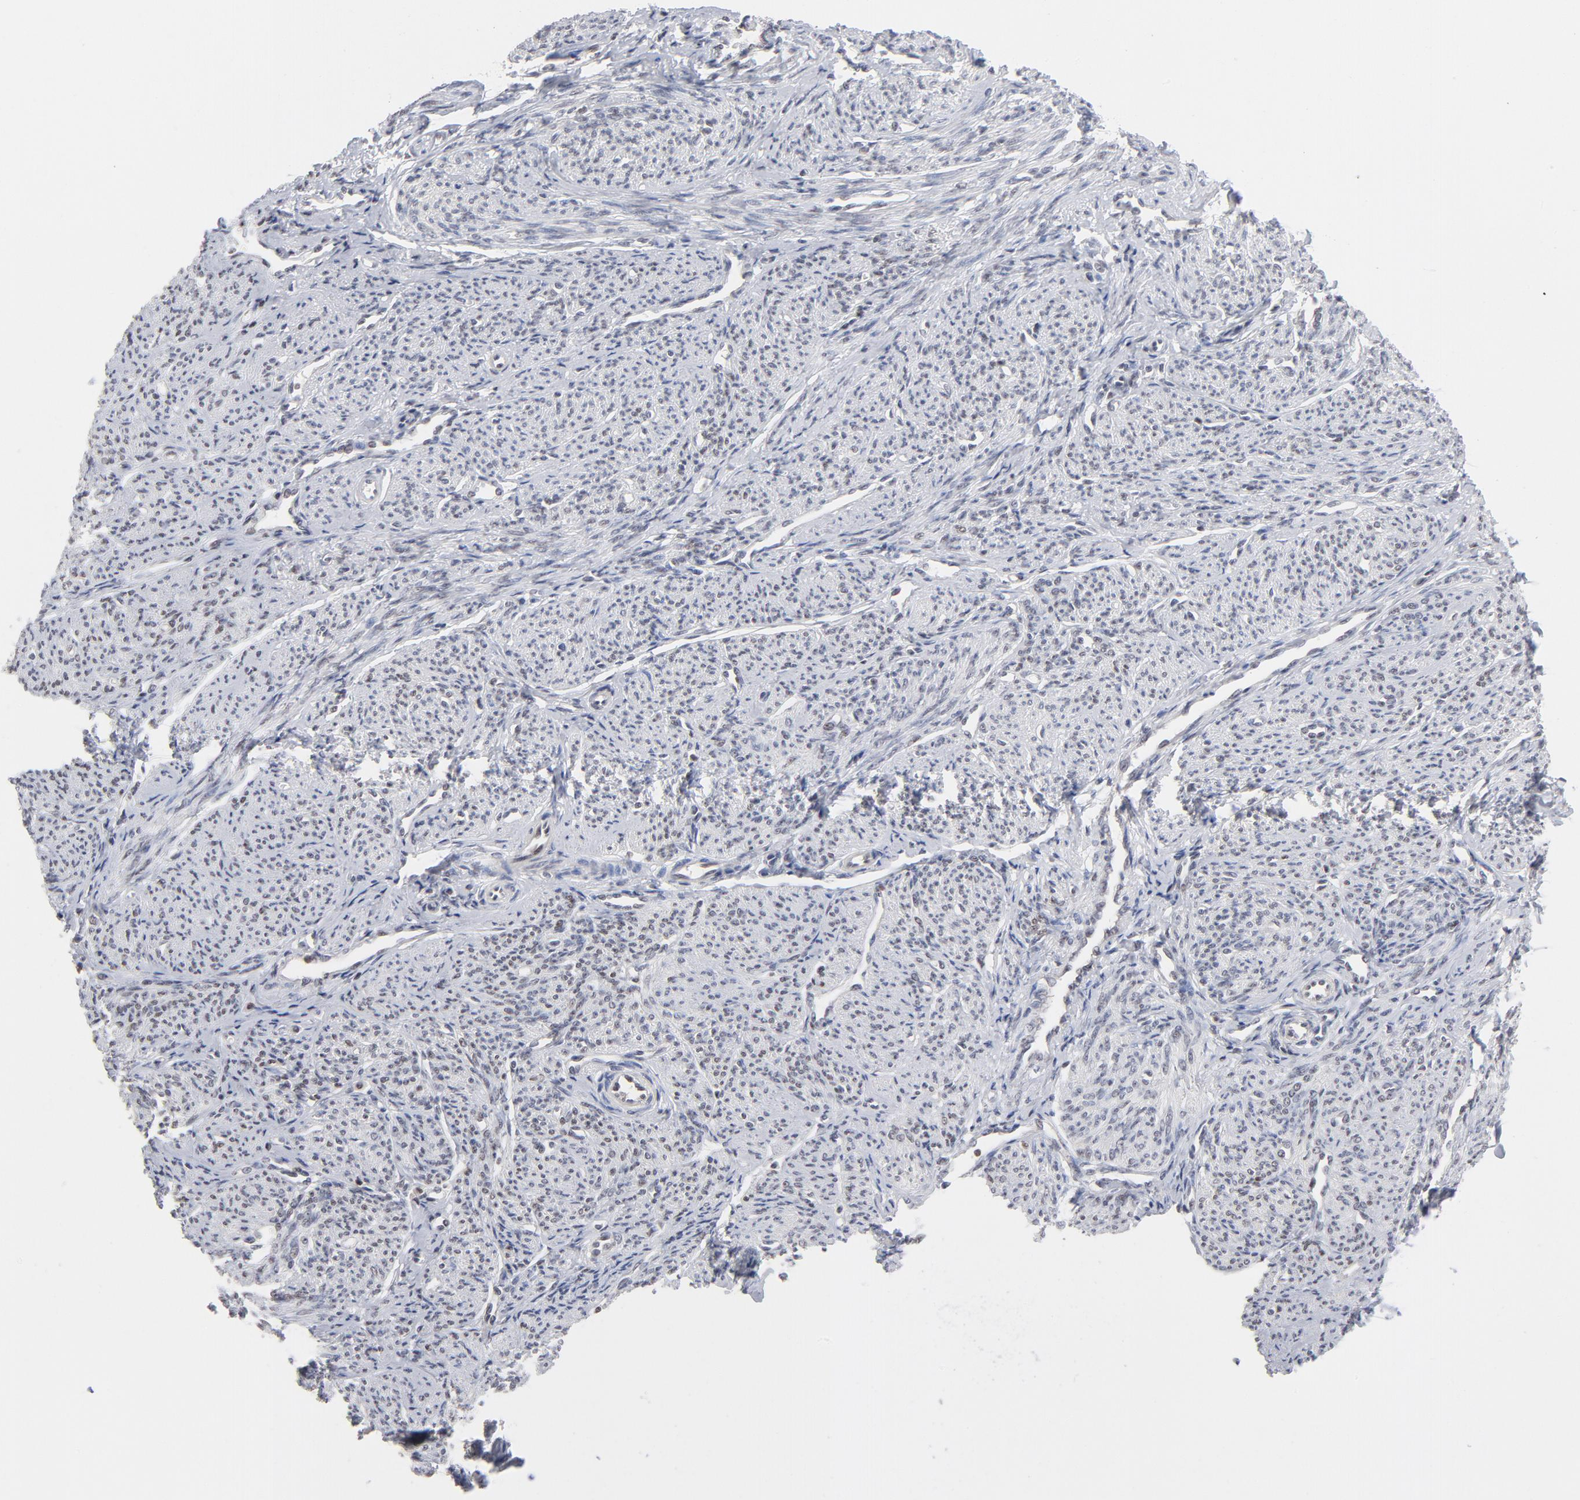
{"staining": {"intensity": "negative", "quantity": "none", "location": "none"}, "tissue": "smooth muscle", "cell_type": "Smooth muscle cells", "image_type": "normal", "snomed": [{"axis": "morphology", "description": "Normal tissue, NOS"}, {"axis": "topography", "description": "Smooth muscle"}], "caption": "Immunohistochemistry (IHC) image of benign smooth muscle: smooth muscle stained with DAB displays no significant protein positivity in smooth muscle cells. The staining is performed using DAB (3,3'-diaminobenzidine) brown chromogen with nuclei counter-stained in using hematoxylin.", "gene": "MAX", "patient": {"sex": "female", "age": 65}}